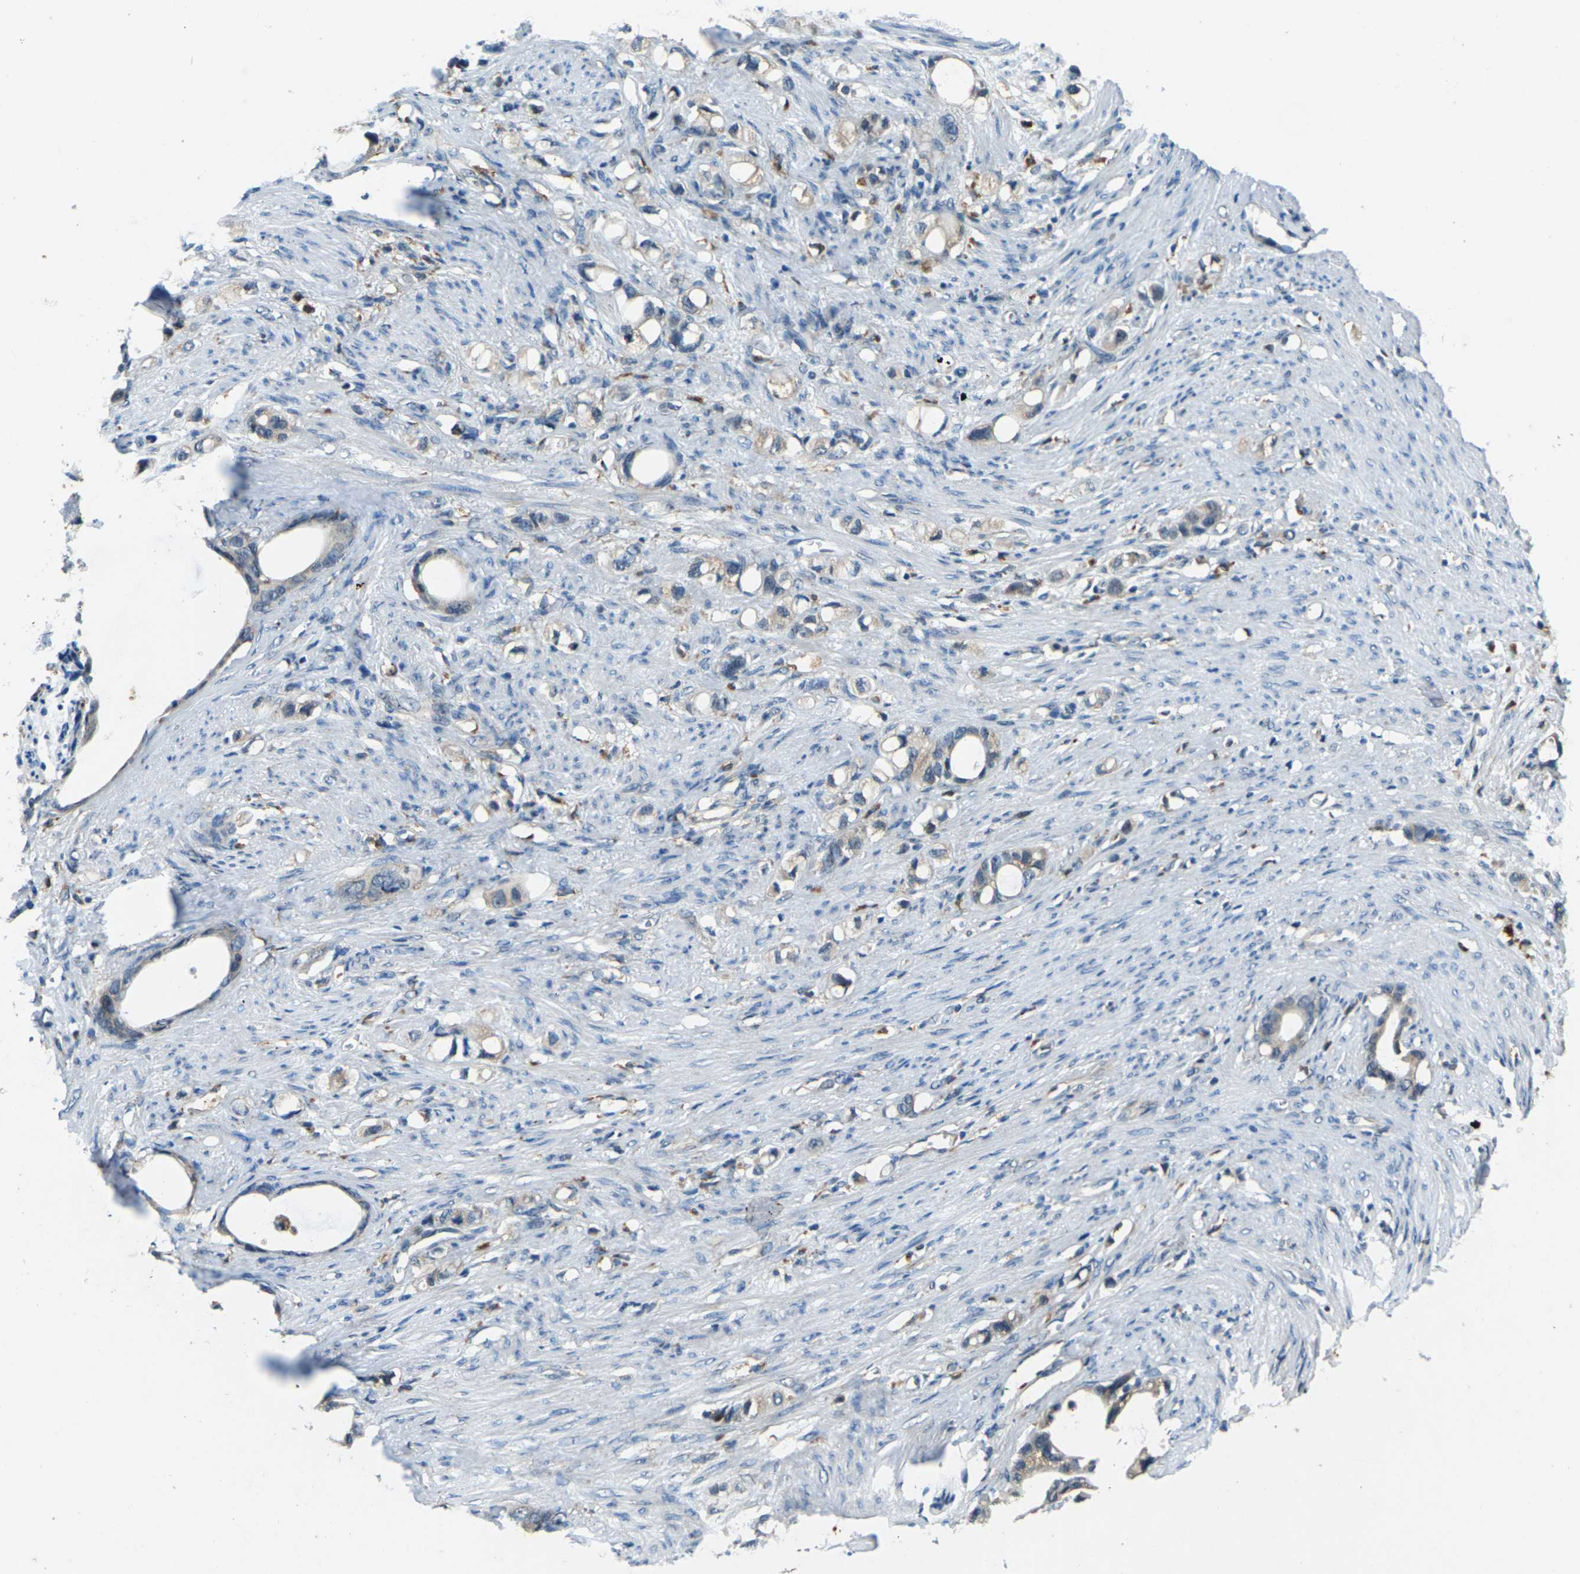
{"staining": {"intensity": "weak", "quantity": ">75%", "location": "cytoplasmic/membranous"}, "tissue": "stomach cancer", "cell_type": "Tumor cells", "image_type": "cancer", "snomed": [{"axis": "morphology", "description": "Adenocarcinoma, NOS"}, {"axis": "topography", "description": "Stomach"}], "caption": "Protein staining reveals weak cytoplasmic/membranous expression in about >75% of tumor cells in stomach adenocarcinoma.", "gene": "SLC31A2", "patient": {"sex": "female", "age": 75}}